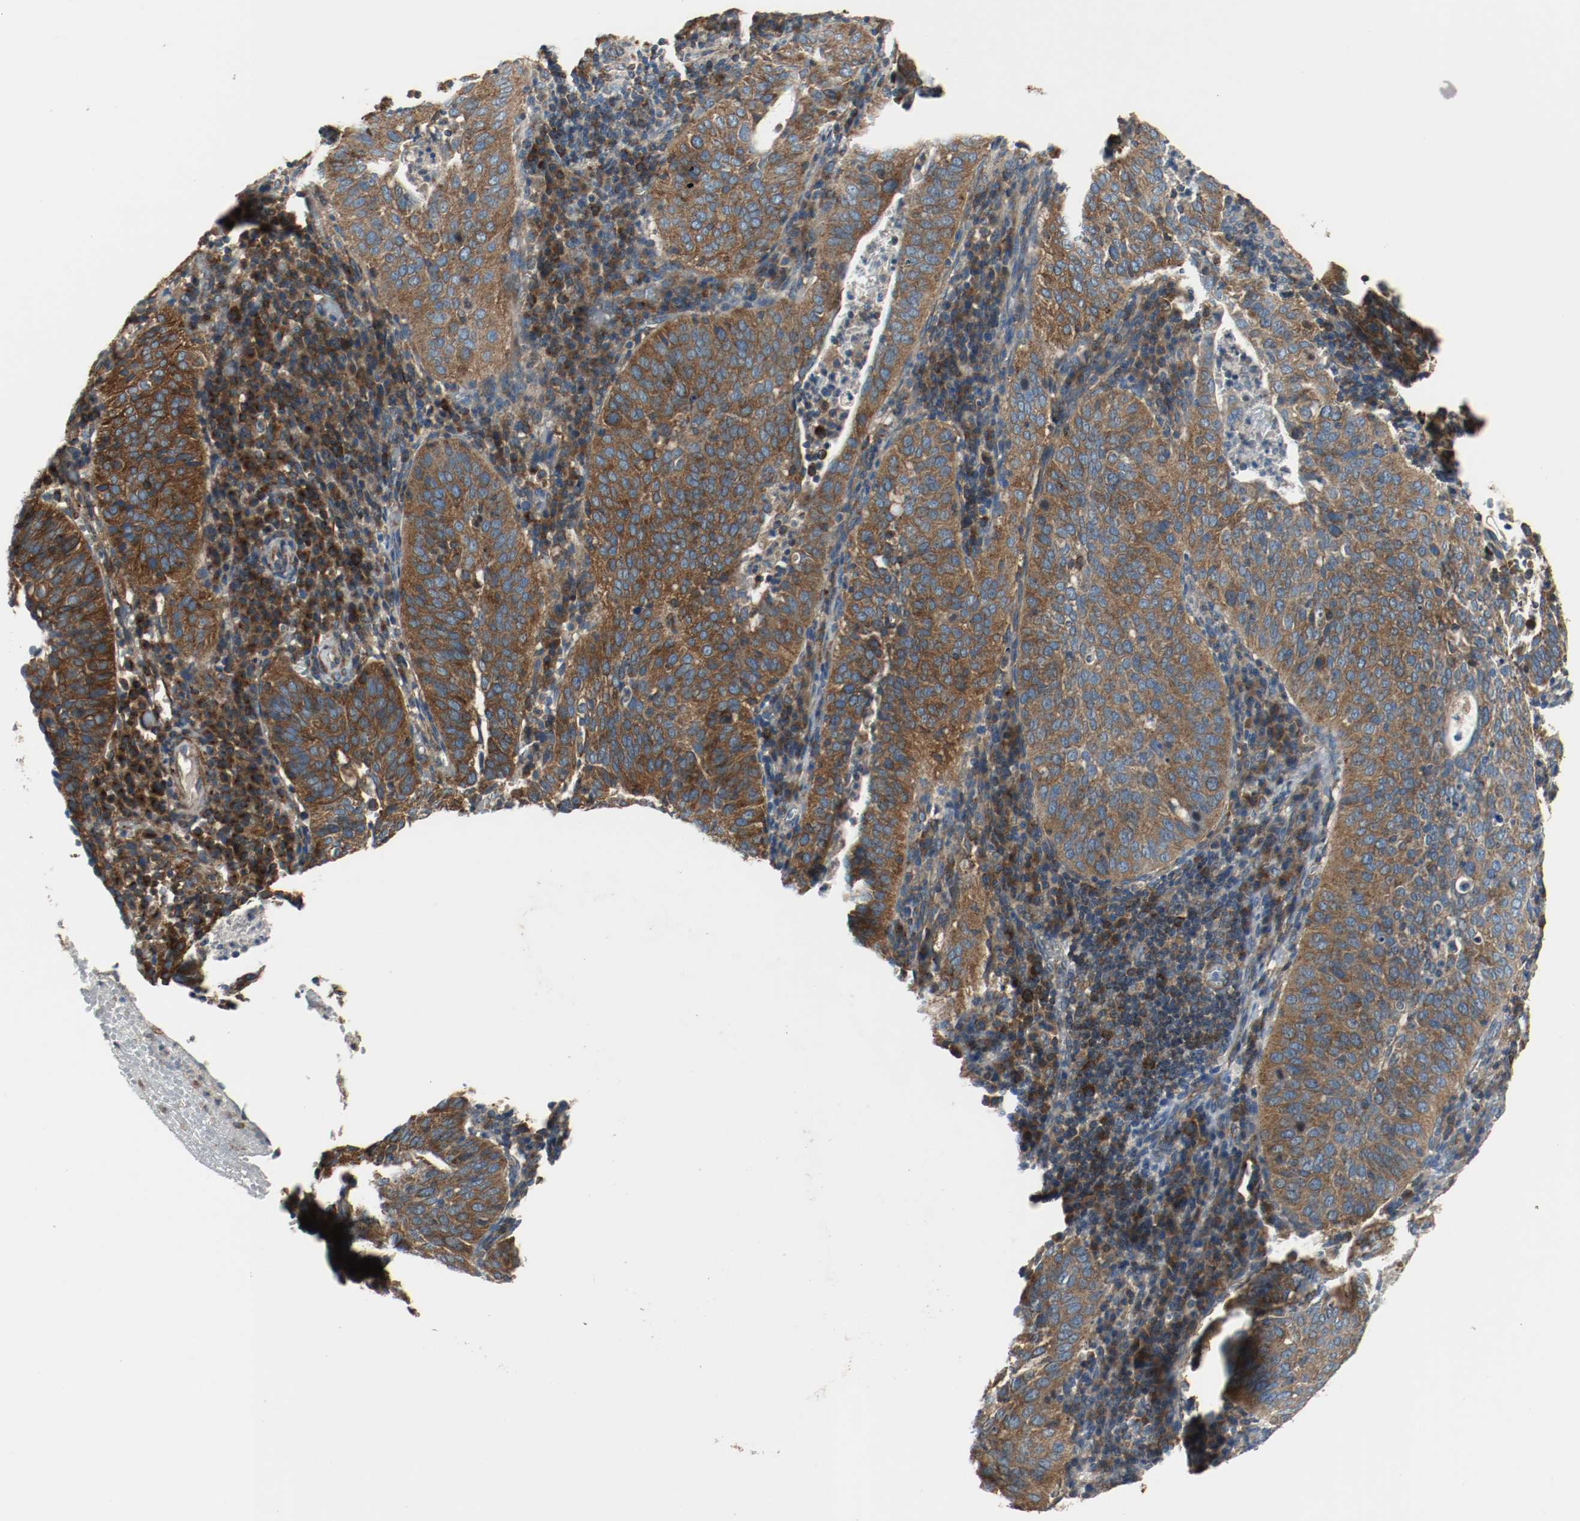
{"staining": {"intensity": "strong", "quantity": ">75%", "location": "cytoplasmic/membranous"}, "tissue": "cervical cancer", "cell_type": "Tumor cells", "image_type": "cancer", "snomed": [{"axis": "morphology", "description": "Squamous cell carcinoma, NOS"}, {"axis": "topography", "description": "Cervix"}], "caption": "Immunohistochemical staining of cervical squamous cell carcinoma reveals high levels of strong cytoplasmic/membranous protein staining in about >75% of tumor cells.", "gene": "TUBA3D", "patient": {"sex": "female", "age": 39}}